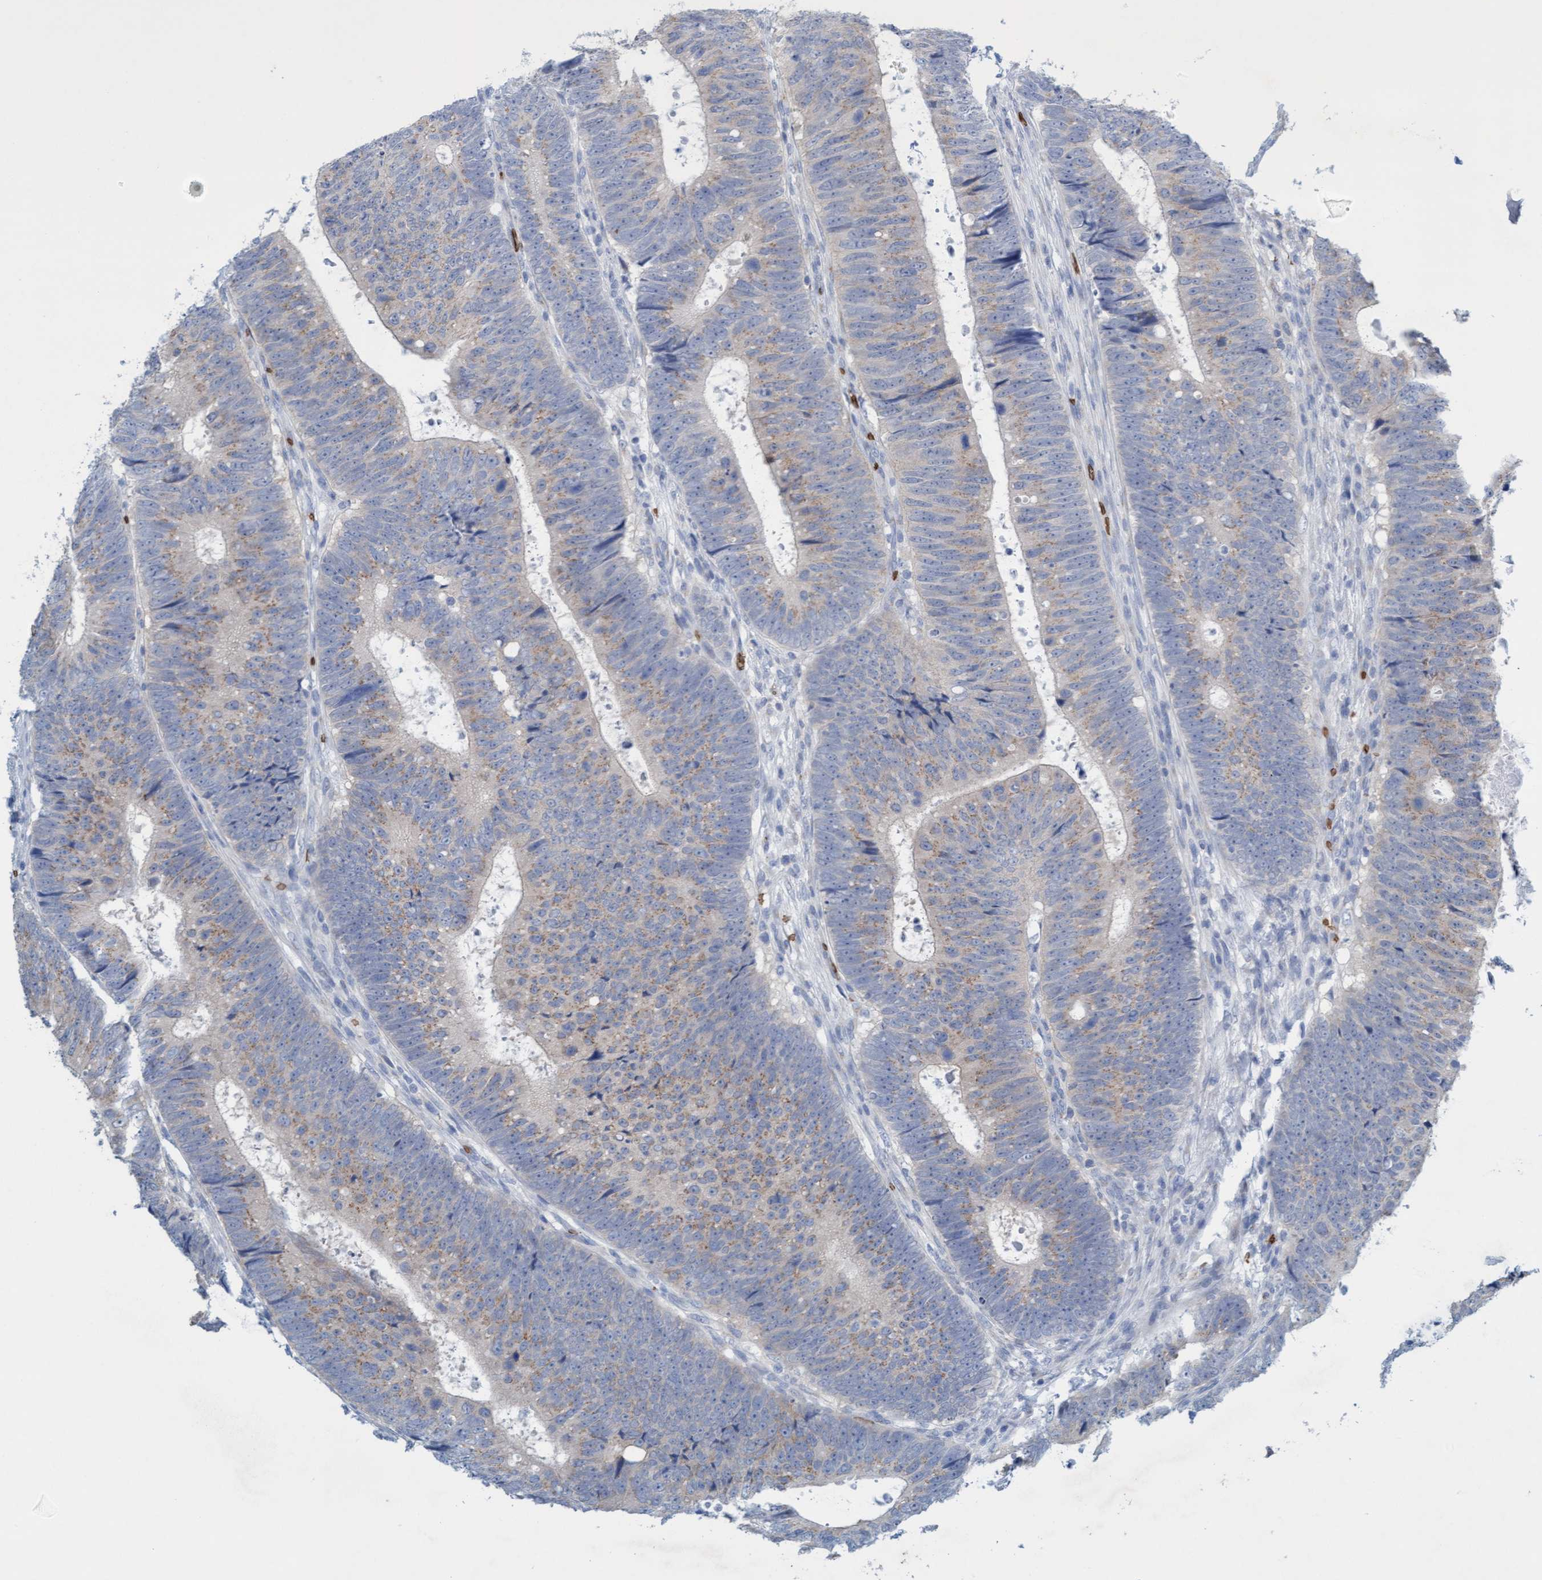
{"staining": {"intensity": "weak", "quantity": "<25%", "location": "cytoplasmic/membranous"}, "tissue": "colorectal cancer", "cell_type": "Tumor cells", "image_type": "cancer", "snomed": [{"axis": "morphology", "description": "Adenocarcinoma, NOS"}, {"axis": "topography", "description": "Colon"}], "caption": "Tumor cells are negative for brown protein staining in colorectal cancer.", "gene": "SPEM2", "patient": {"sex": "male", "age": 56}}